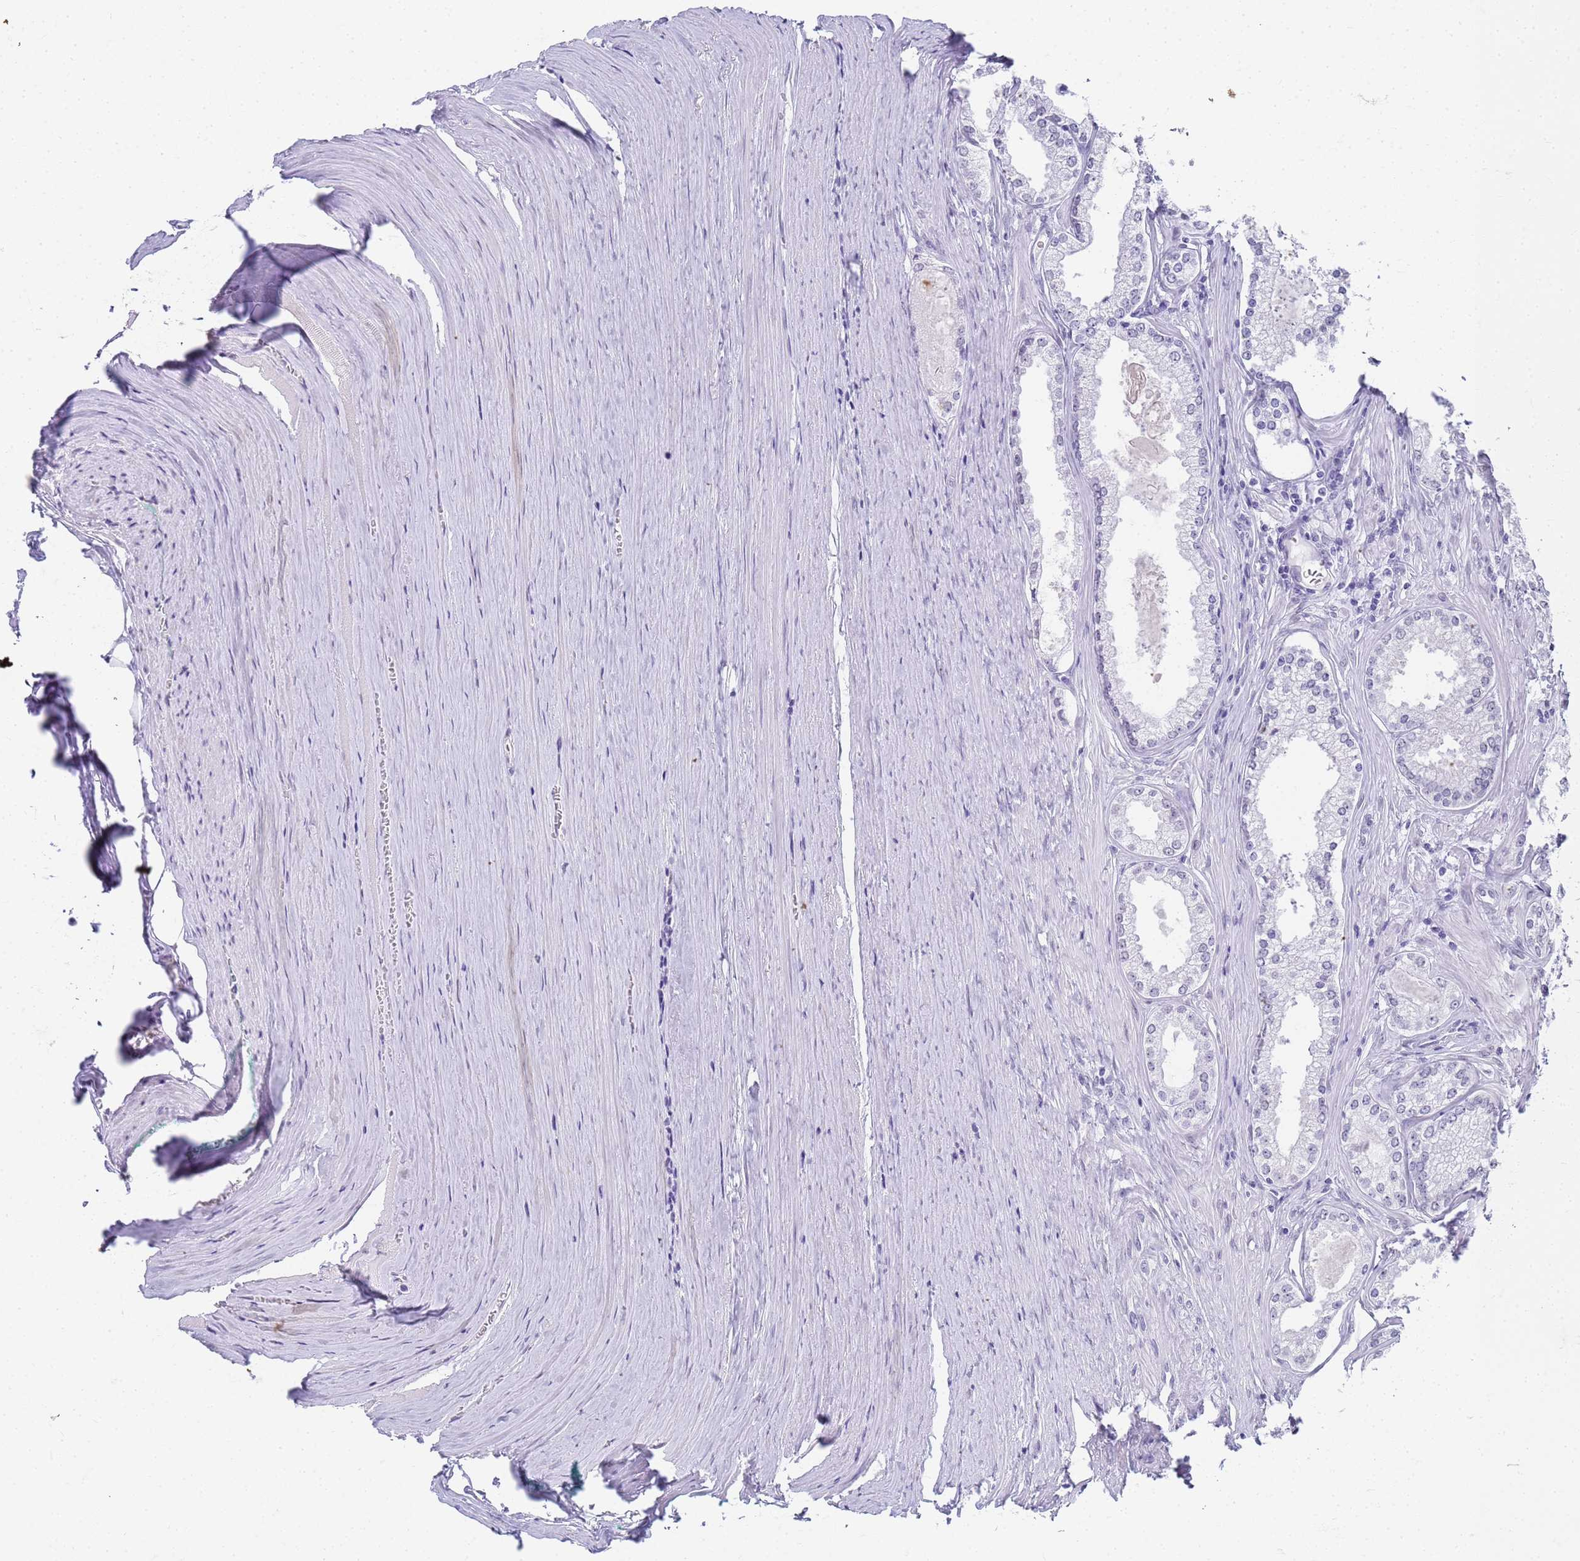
{"staining": {"intensity": "negative", "quantity": "none", "location": "none"}, "tissue": "prostate cancer", "cell_type": "Tumor cells", "image_type": "cancer", "snomed": [{"axis": "morphology", "description": "Adenocarcinoma, High grade"}, {"axis": "topography", "description": "Prostate"}], "caption": "Tumor cells show no significant protein staining in prostate cancer. Brightfield microscopy of IHC stained with DAB (3,3'-diaminobenzidine) (brown) and hematoxylin (blue), captured at high magnification.", "gene": "SLC7A9", "patient": {"sex": "male", "age": 68}}